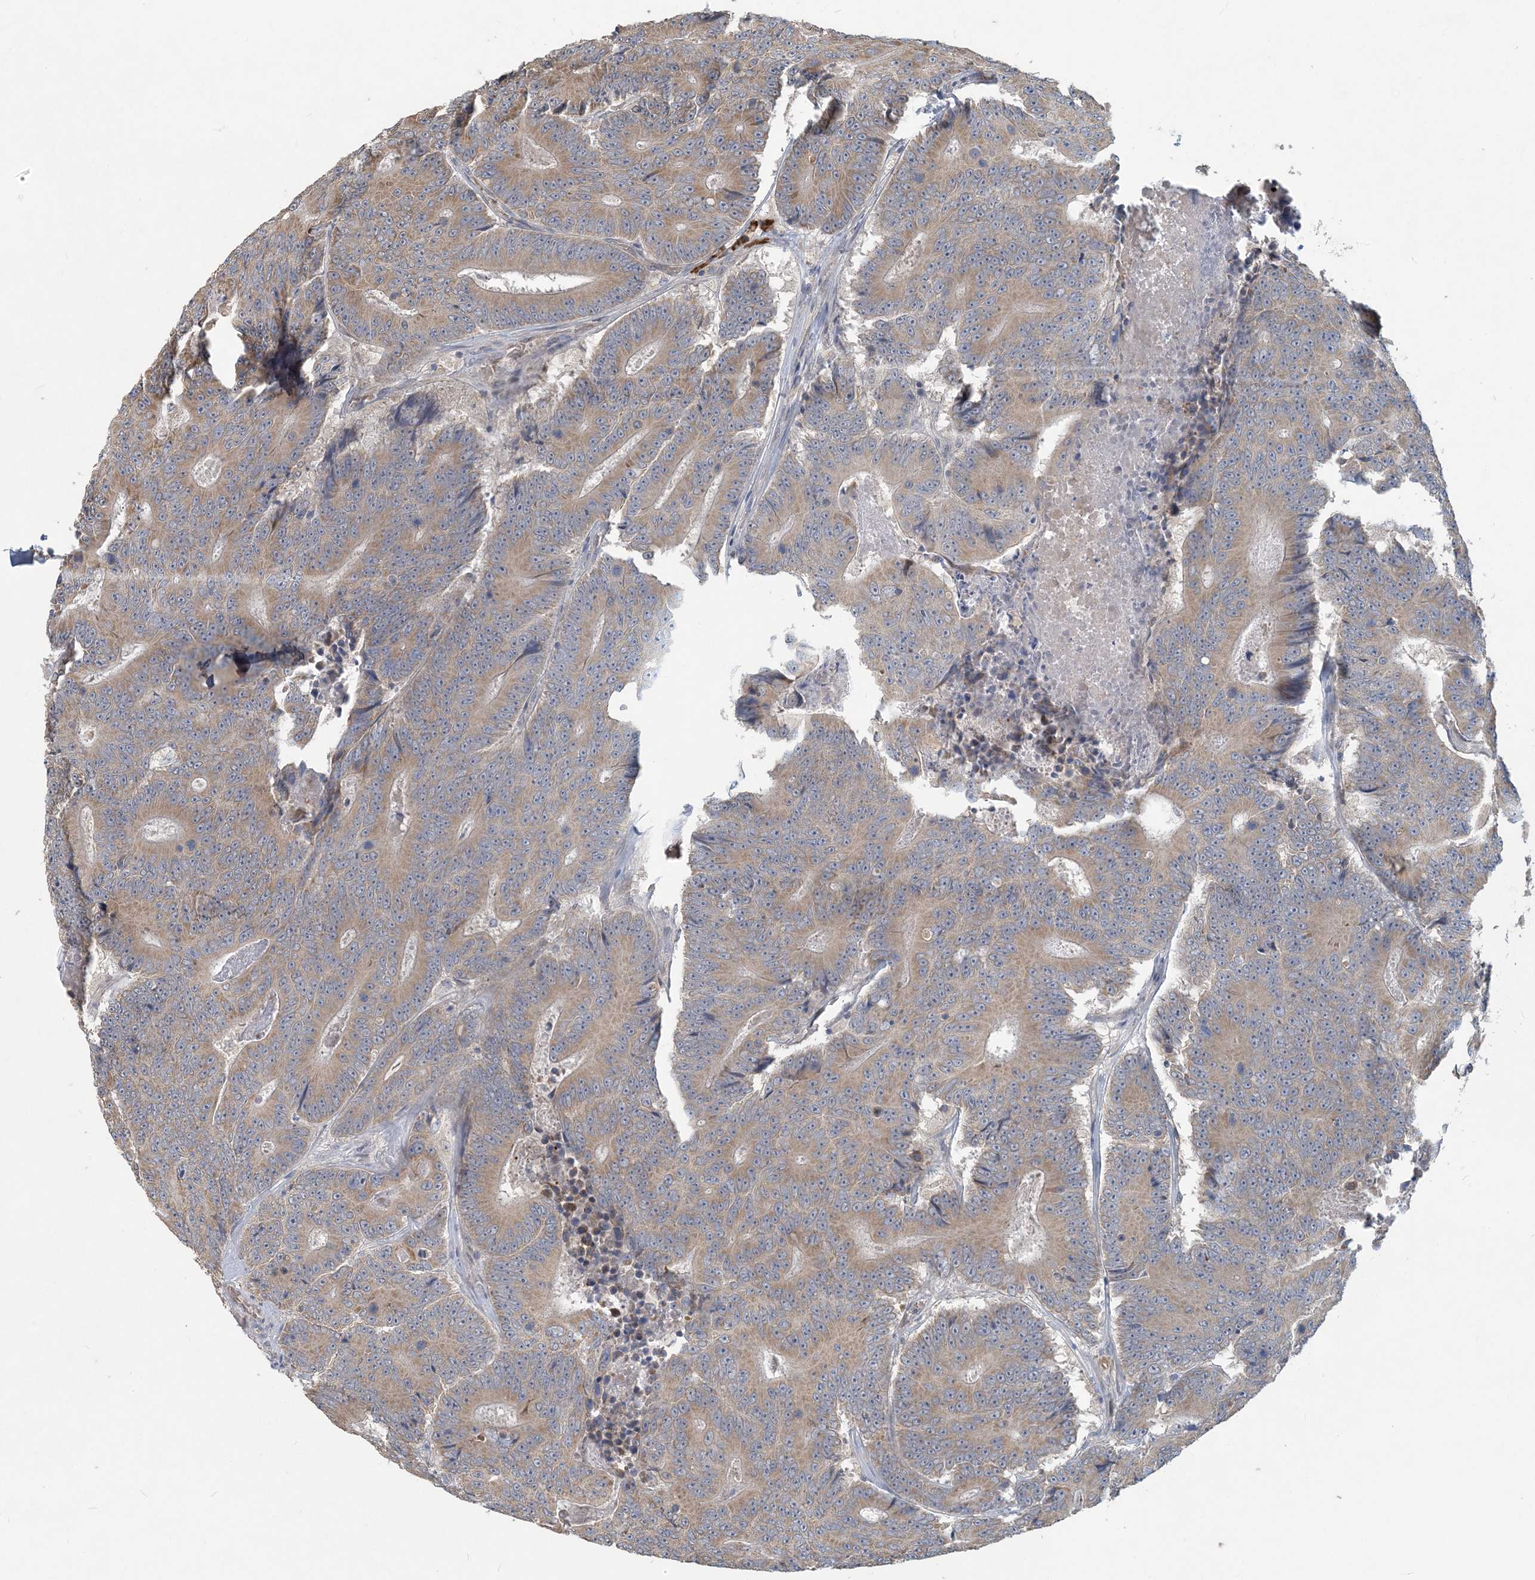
{"staining": {"intensity": "moderate", "quantity": ">75%", "location": "cytoplasmic/membranous"}, "tissue": "colorectal cancer", "cell_type": "Tumor cells", "image_type": "cancer", "snomed": [{"axis": "morphology", "description": "Adenocarcinoma, NOS"}, {"axis": "topography", "description": "Colon"}], "caption": "Adenocarcinoma (colorectal) was stained to show a protein in brown. There is medium levels of moderate cytoplasmic/membranous staining in about >75% of tumor cells.", "gene": "PUSL1", "patient": {"sex": "male", "age": 83}}